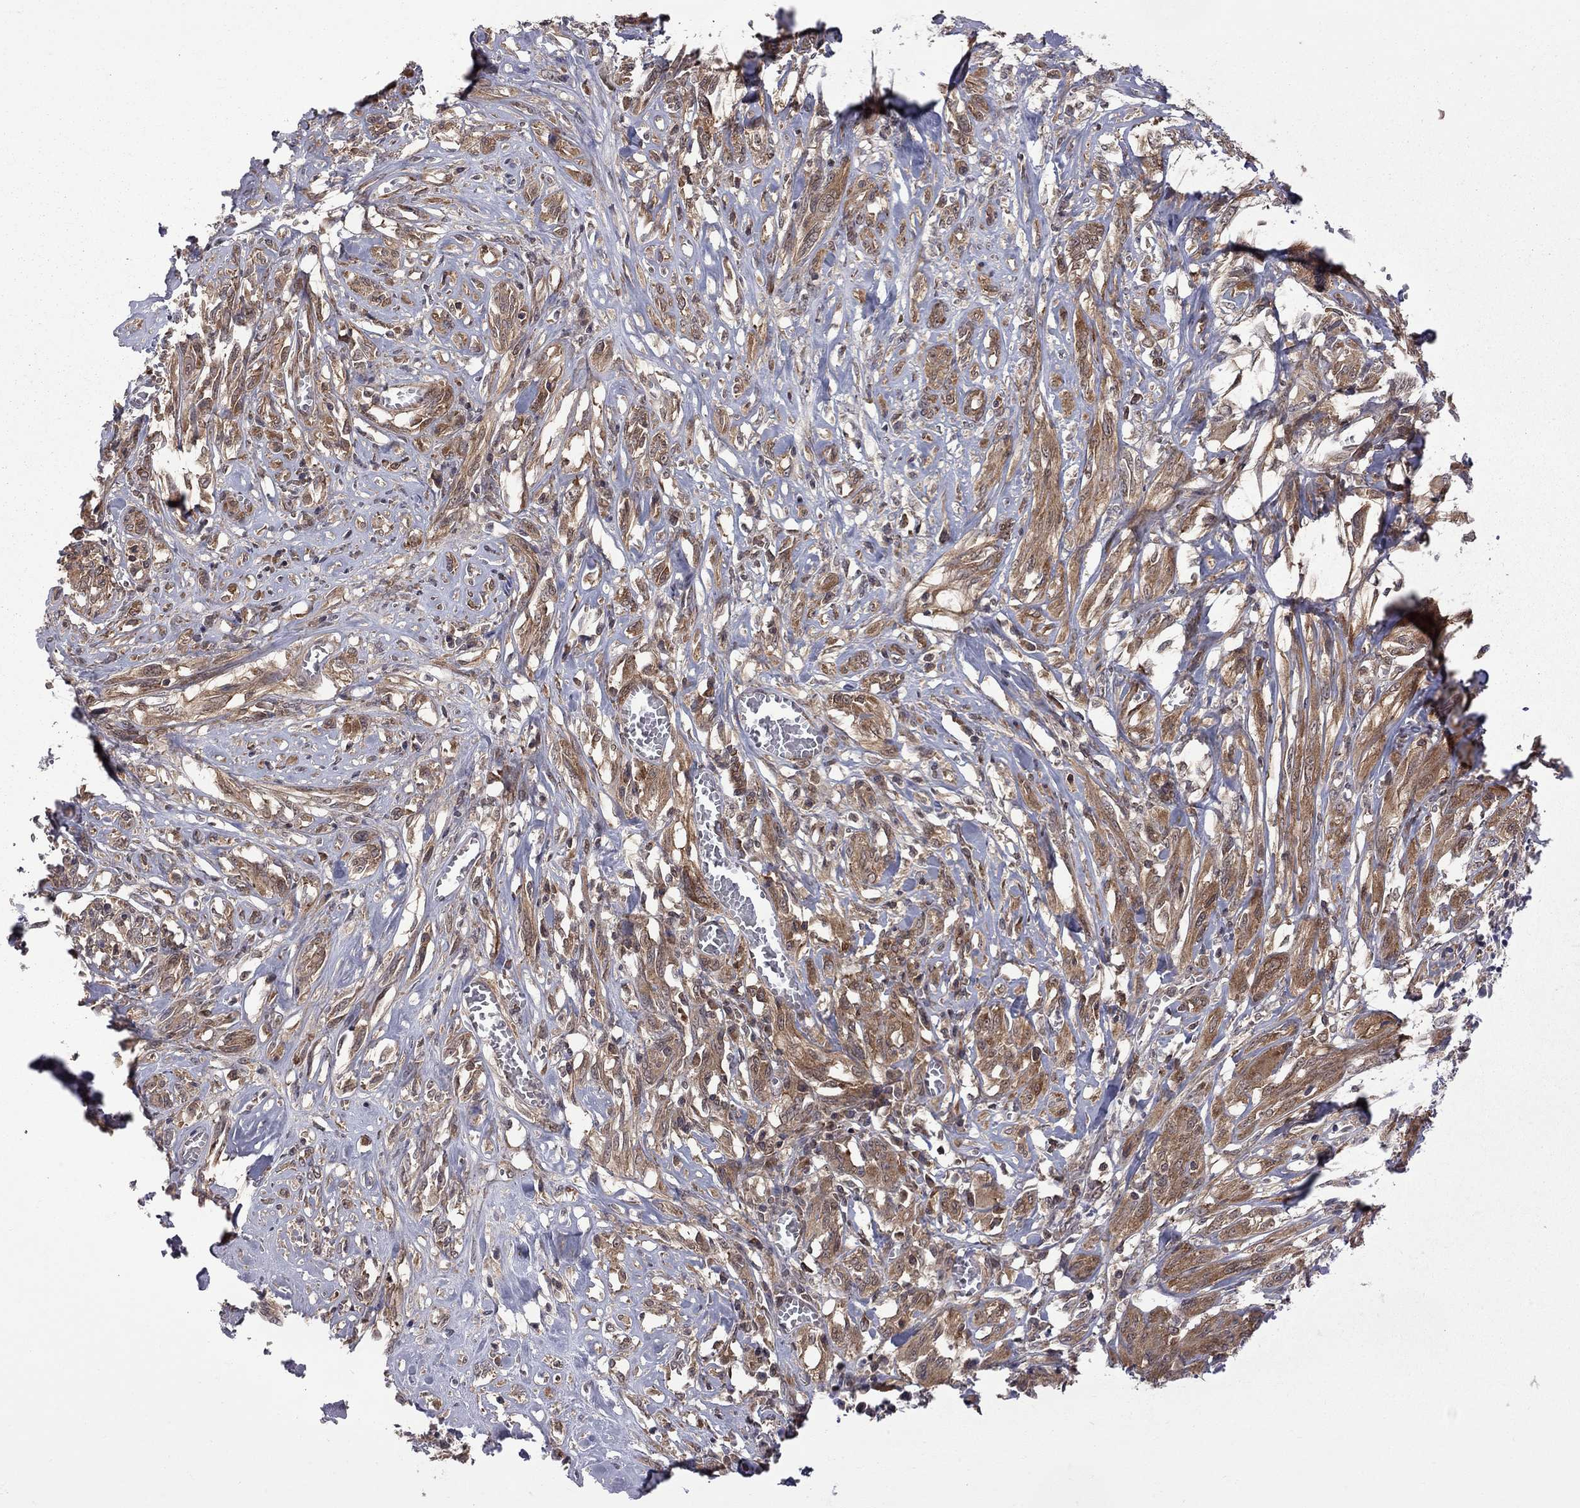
{"staining": {"intensity": "moderate", "quantity": ">75%", "location": "cytoplasmic/membranous"}, "tissue": "melanoma", "cell_type": "Tumor cells", "image_type": "cancer", "snomed": [{"axis": "morphology", "description": "Malignant melanoma, NOS"}, {"axis": "topography", "description": "Skin"}], "caption": "High-power microscopy captured an immunohistochemistry (IHC) photomicrograph of malignant melanoma, revealing moderate cytoplasmic/membranous expression in about >75% of tumor cells.", "gene": "NAA50", "patient": {"sex": "female", "age": 91}}